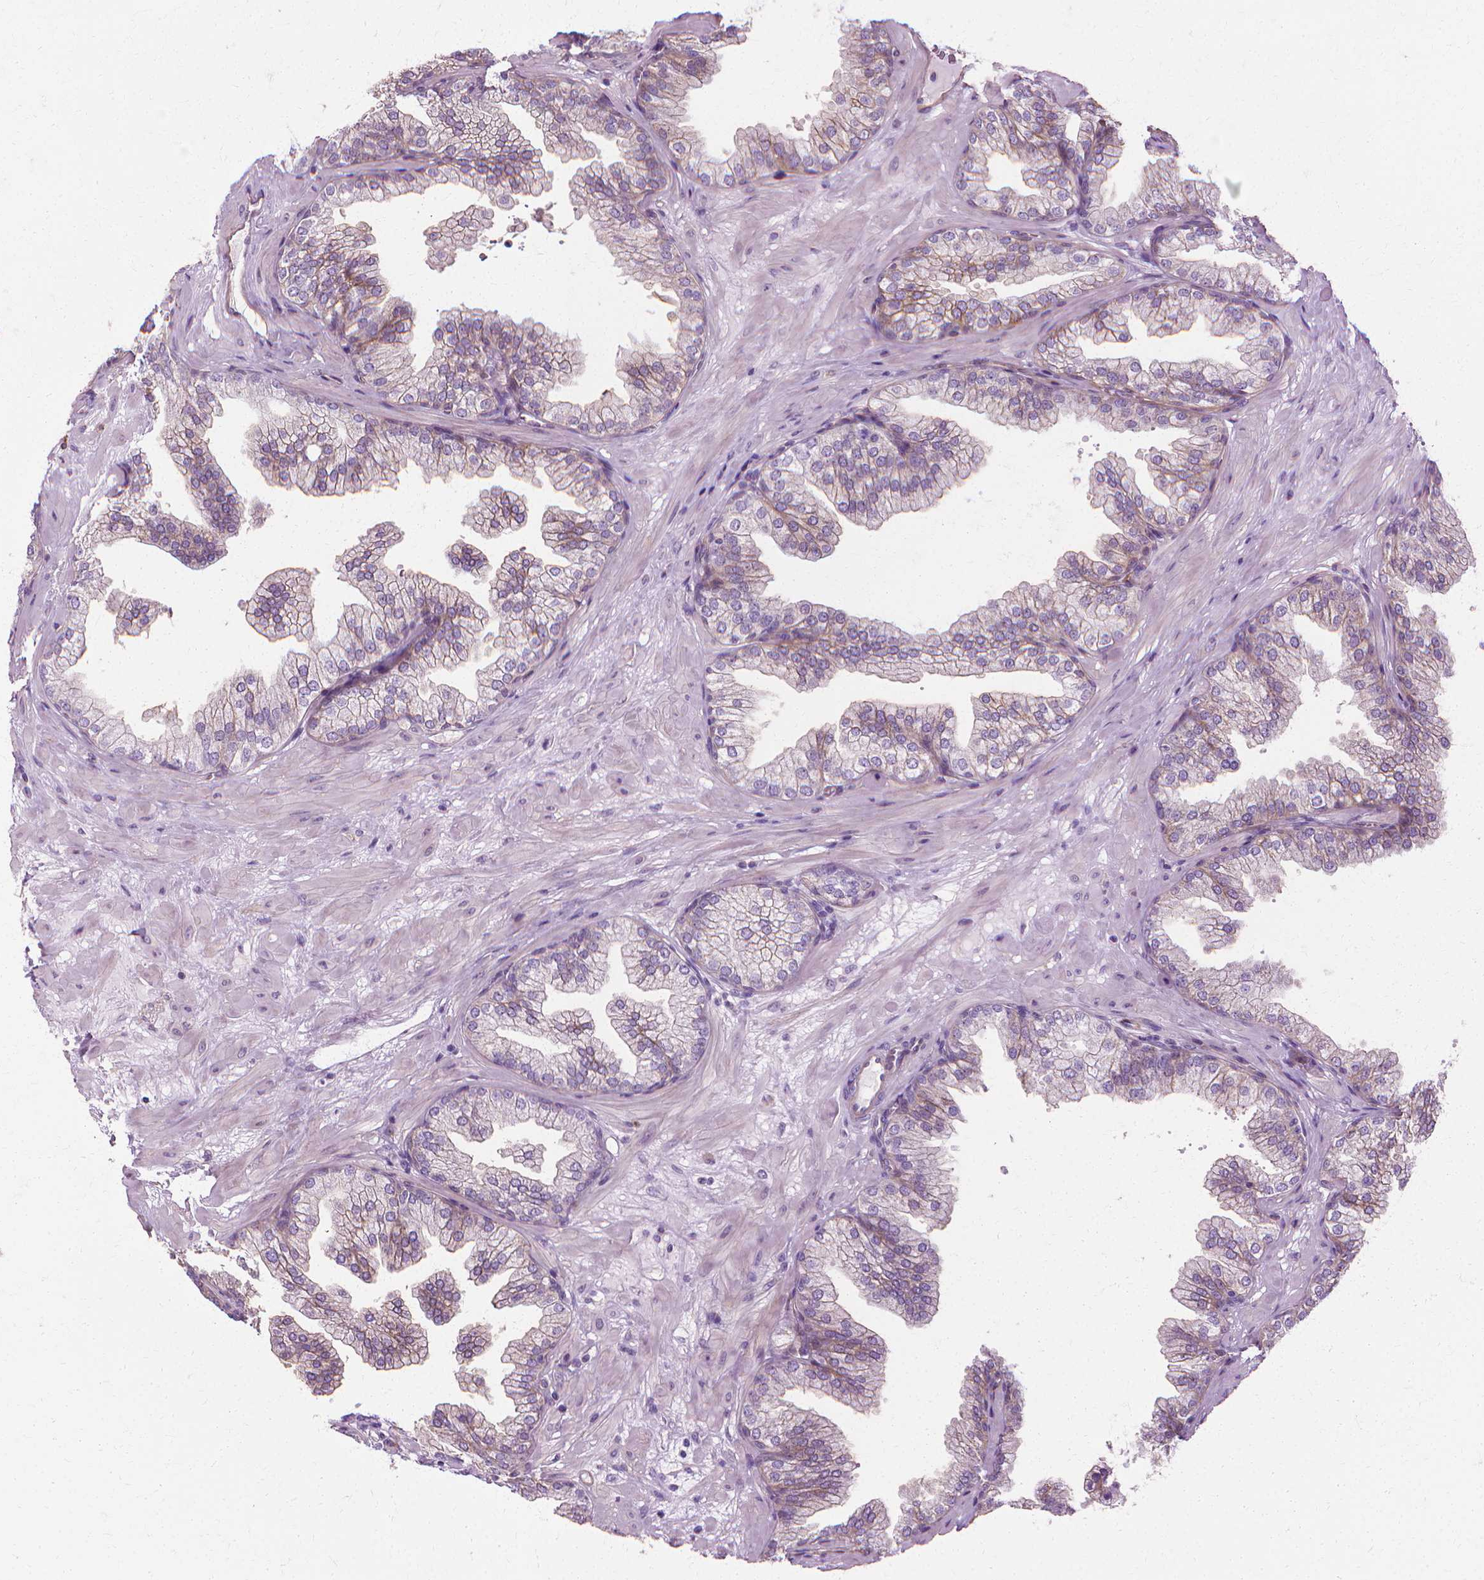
{"staining": {"intensity": "weak", "quantity": "<25%", "location": "cytoplasmic/membranous"}, "tissue": "prostate", "cell_type": "Glandular cells", "image_type": "normal", "snomed": [{"axis": "morphology", "description": "Normal tissue, NOS"}, {"axis": "topography", "description": "Prostate"}], "caption": "There is no significant staining in glandular cells of prostate. (Immunohistochemistry (ihc), brightfield microscopy, high magnification).", "gene": "CFAP157", "patient": {"sex": "male", "age": 37}}